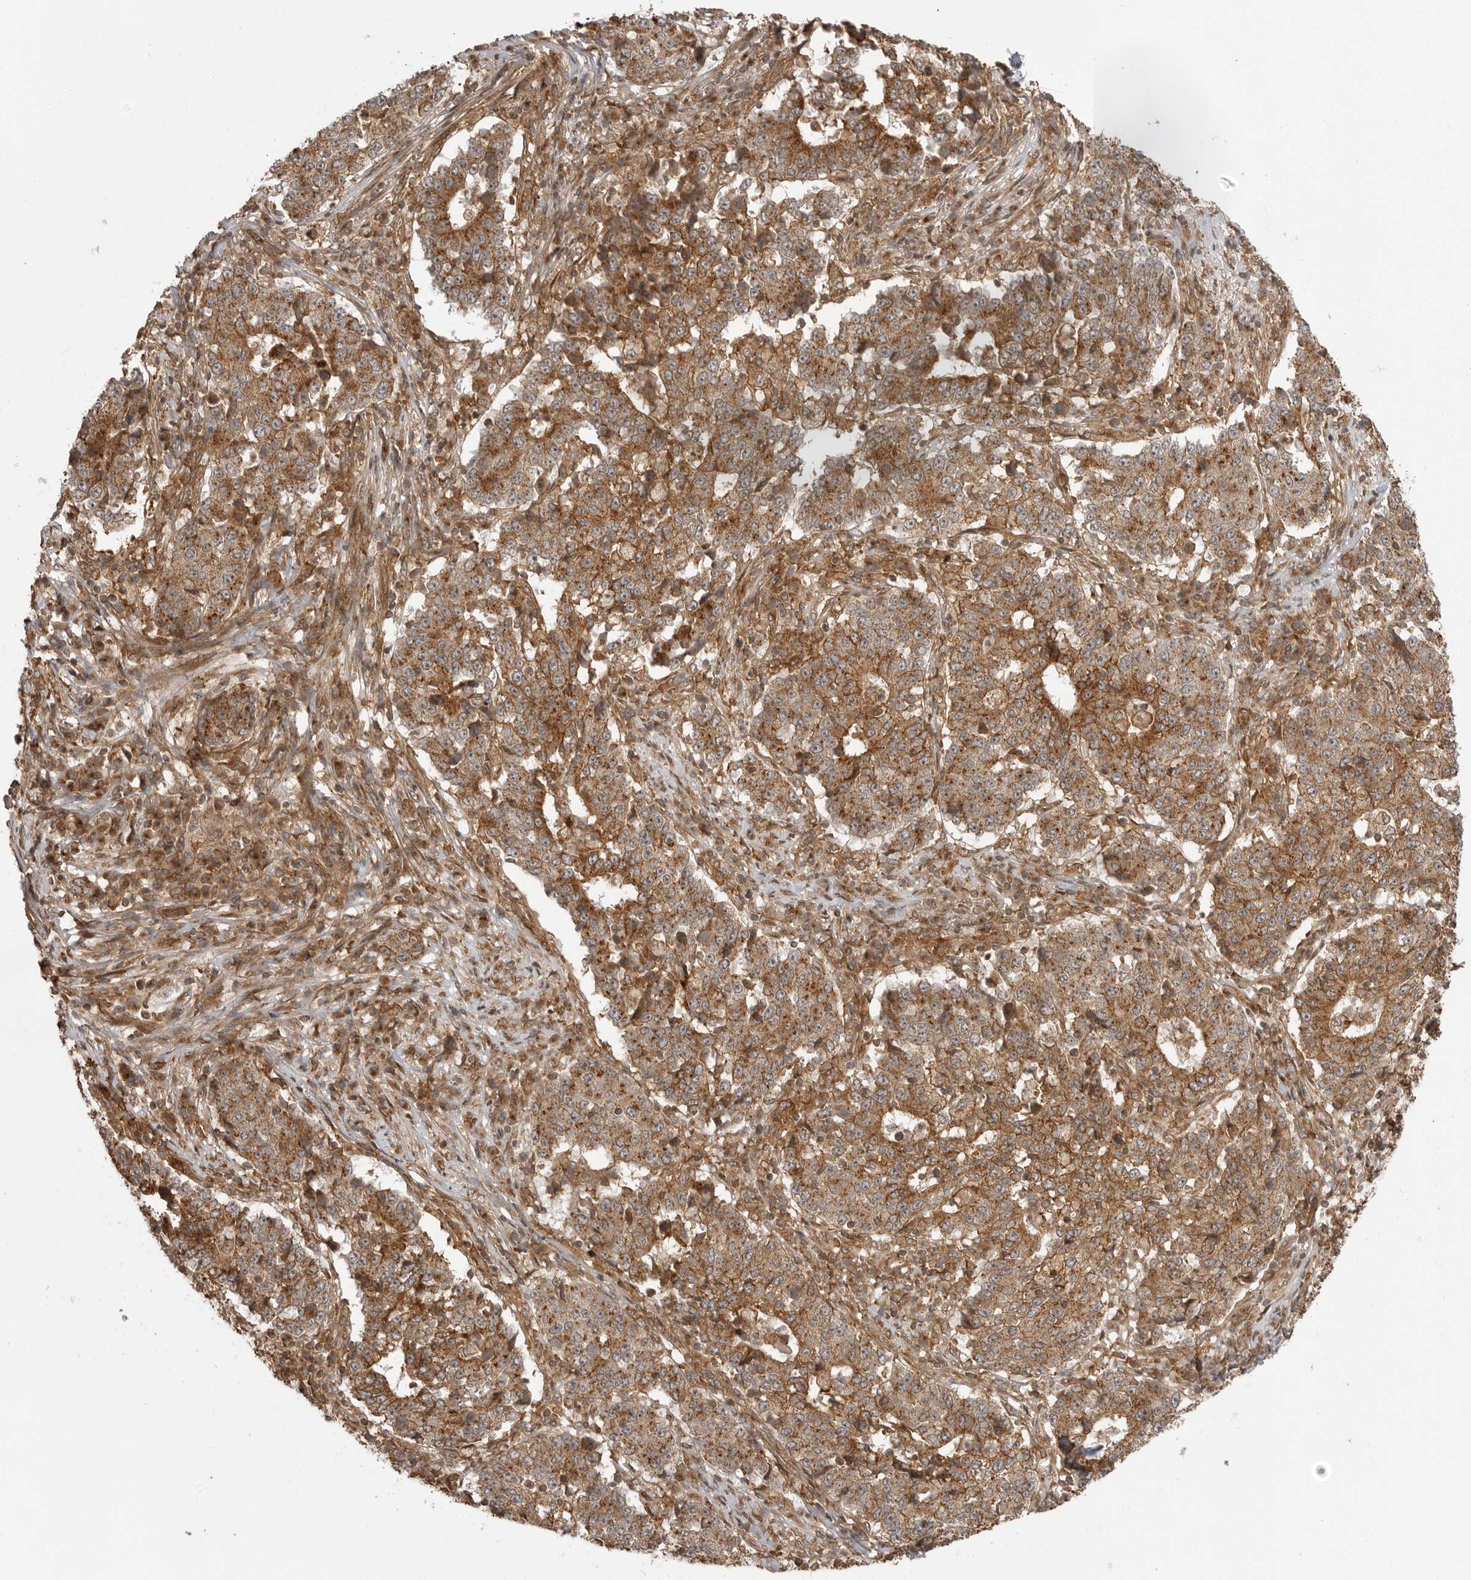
{"staining": {"intensity": "moderate", "quantity": ">75%", "location": "cytoplasmic/membranous"}, "tissue": "stomach cancer", "cell_type": "Tumor cells", "image_type": "cancer", "snomed": [{"axis": "morphology", "description": "Adenocarcinoma, NOS"}, {"axis": "topography", "description": "Stomach"}], "caption": "Stomach adenocarcinoma was stained to show a protein in brown. There is medium levels of moderate cytoplasmic/membranous staining in approximately >75% of tumor cells.", "gene": "FAT3", "patient": {"sex": "male", "age": 59}}